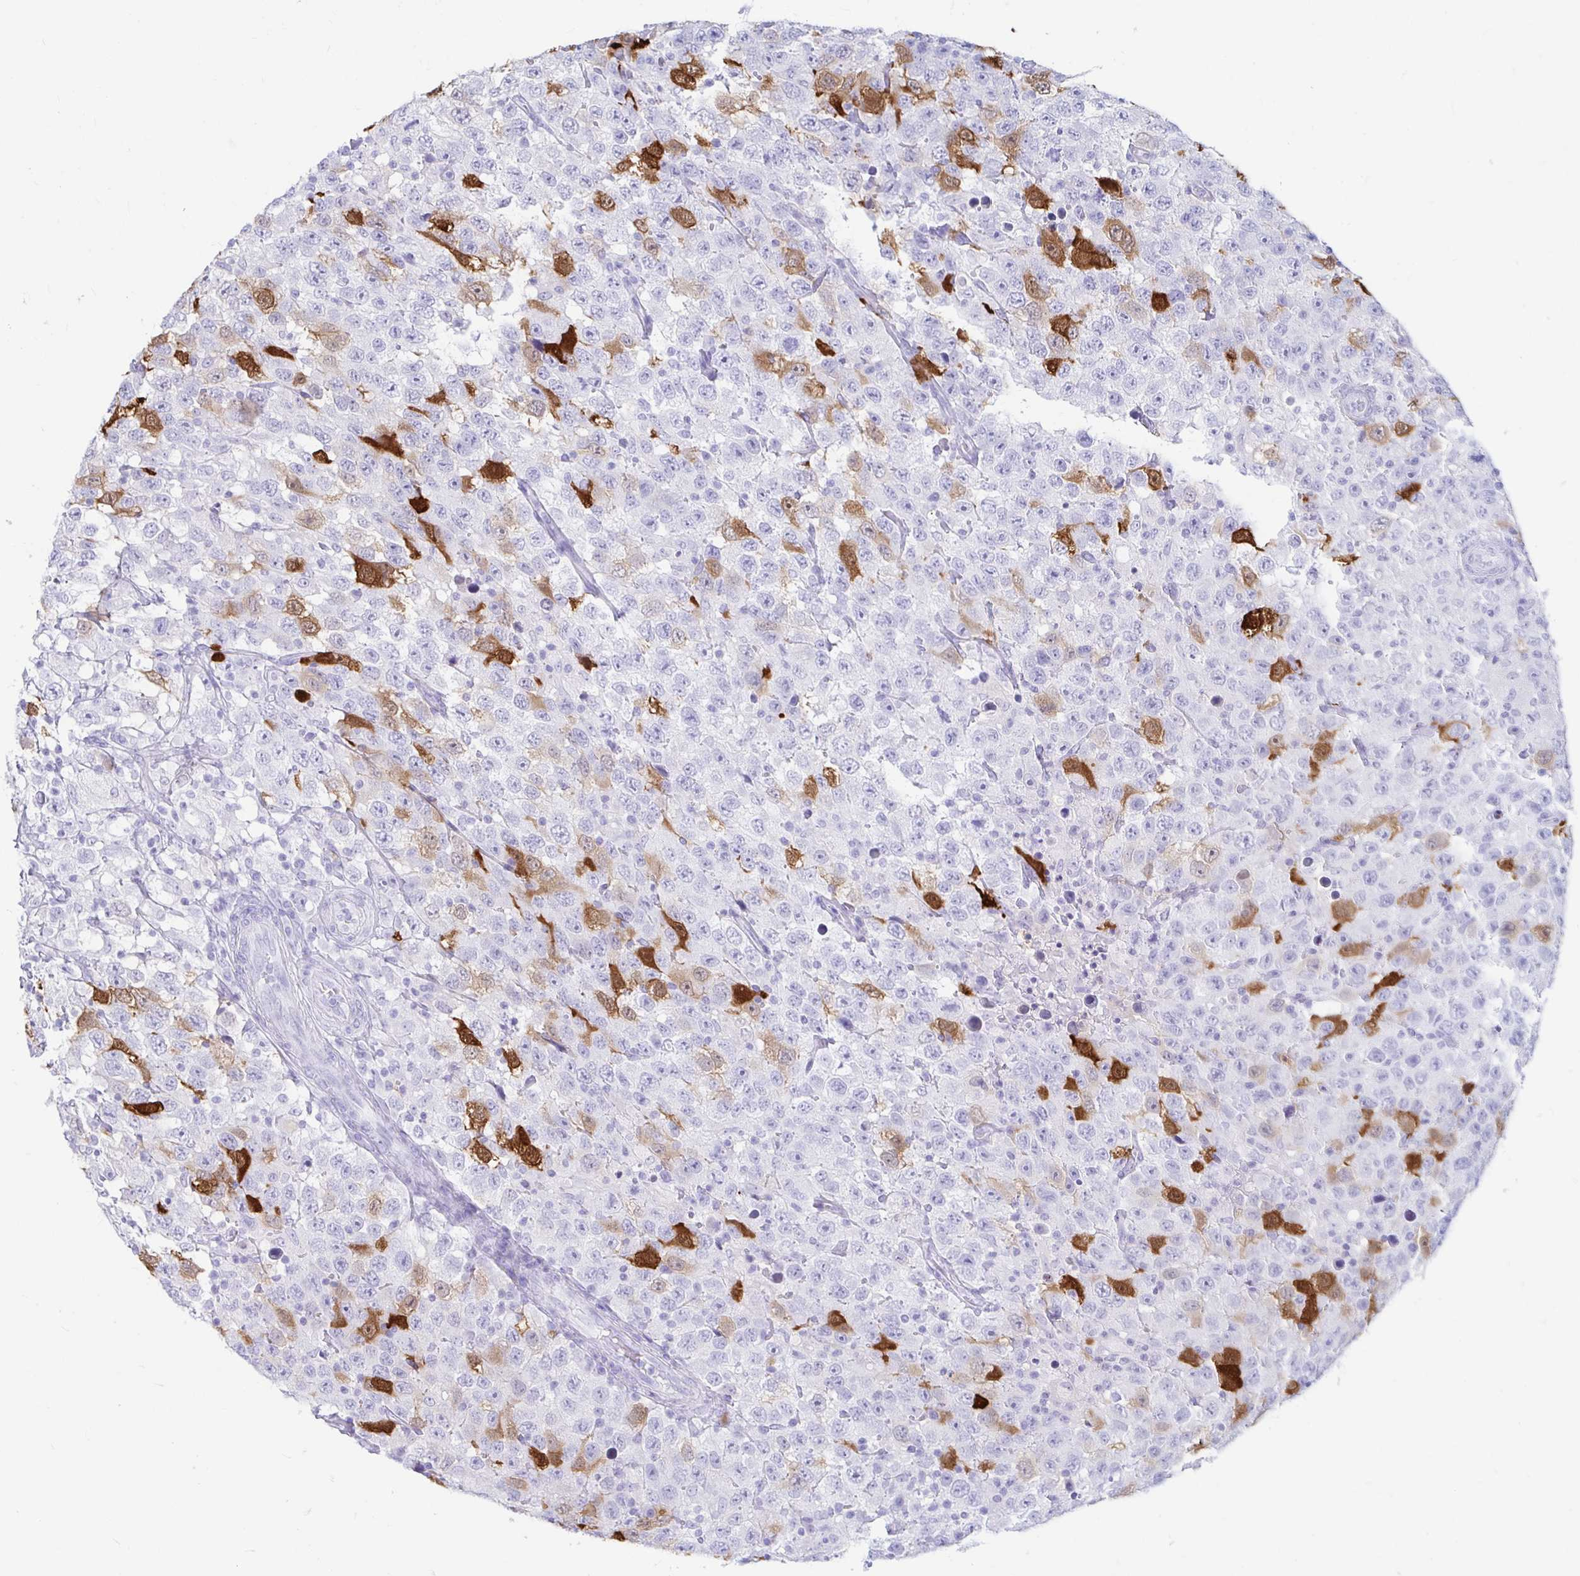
{"staining": {"intensity": "strong", "quantity": "<25%", "location": "cytoplasmic/membranous,nuclear"}, "tissue": "testis cancer", "cell_type": "Tumor cells", "image_type": "cancer", "snomed": [{"axis": "morphology", "description": "Seminoma, NOS"}, {"axis": "topography", "description": "Testis"}], "caption": "Human seminoma (testis) stained with a protein marker demonstrates strong staining in tumor cells.", "gene": "ERICH6", "patient": {"sex": "male", "age": 41}}